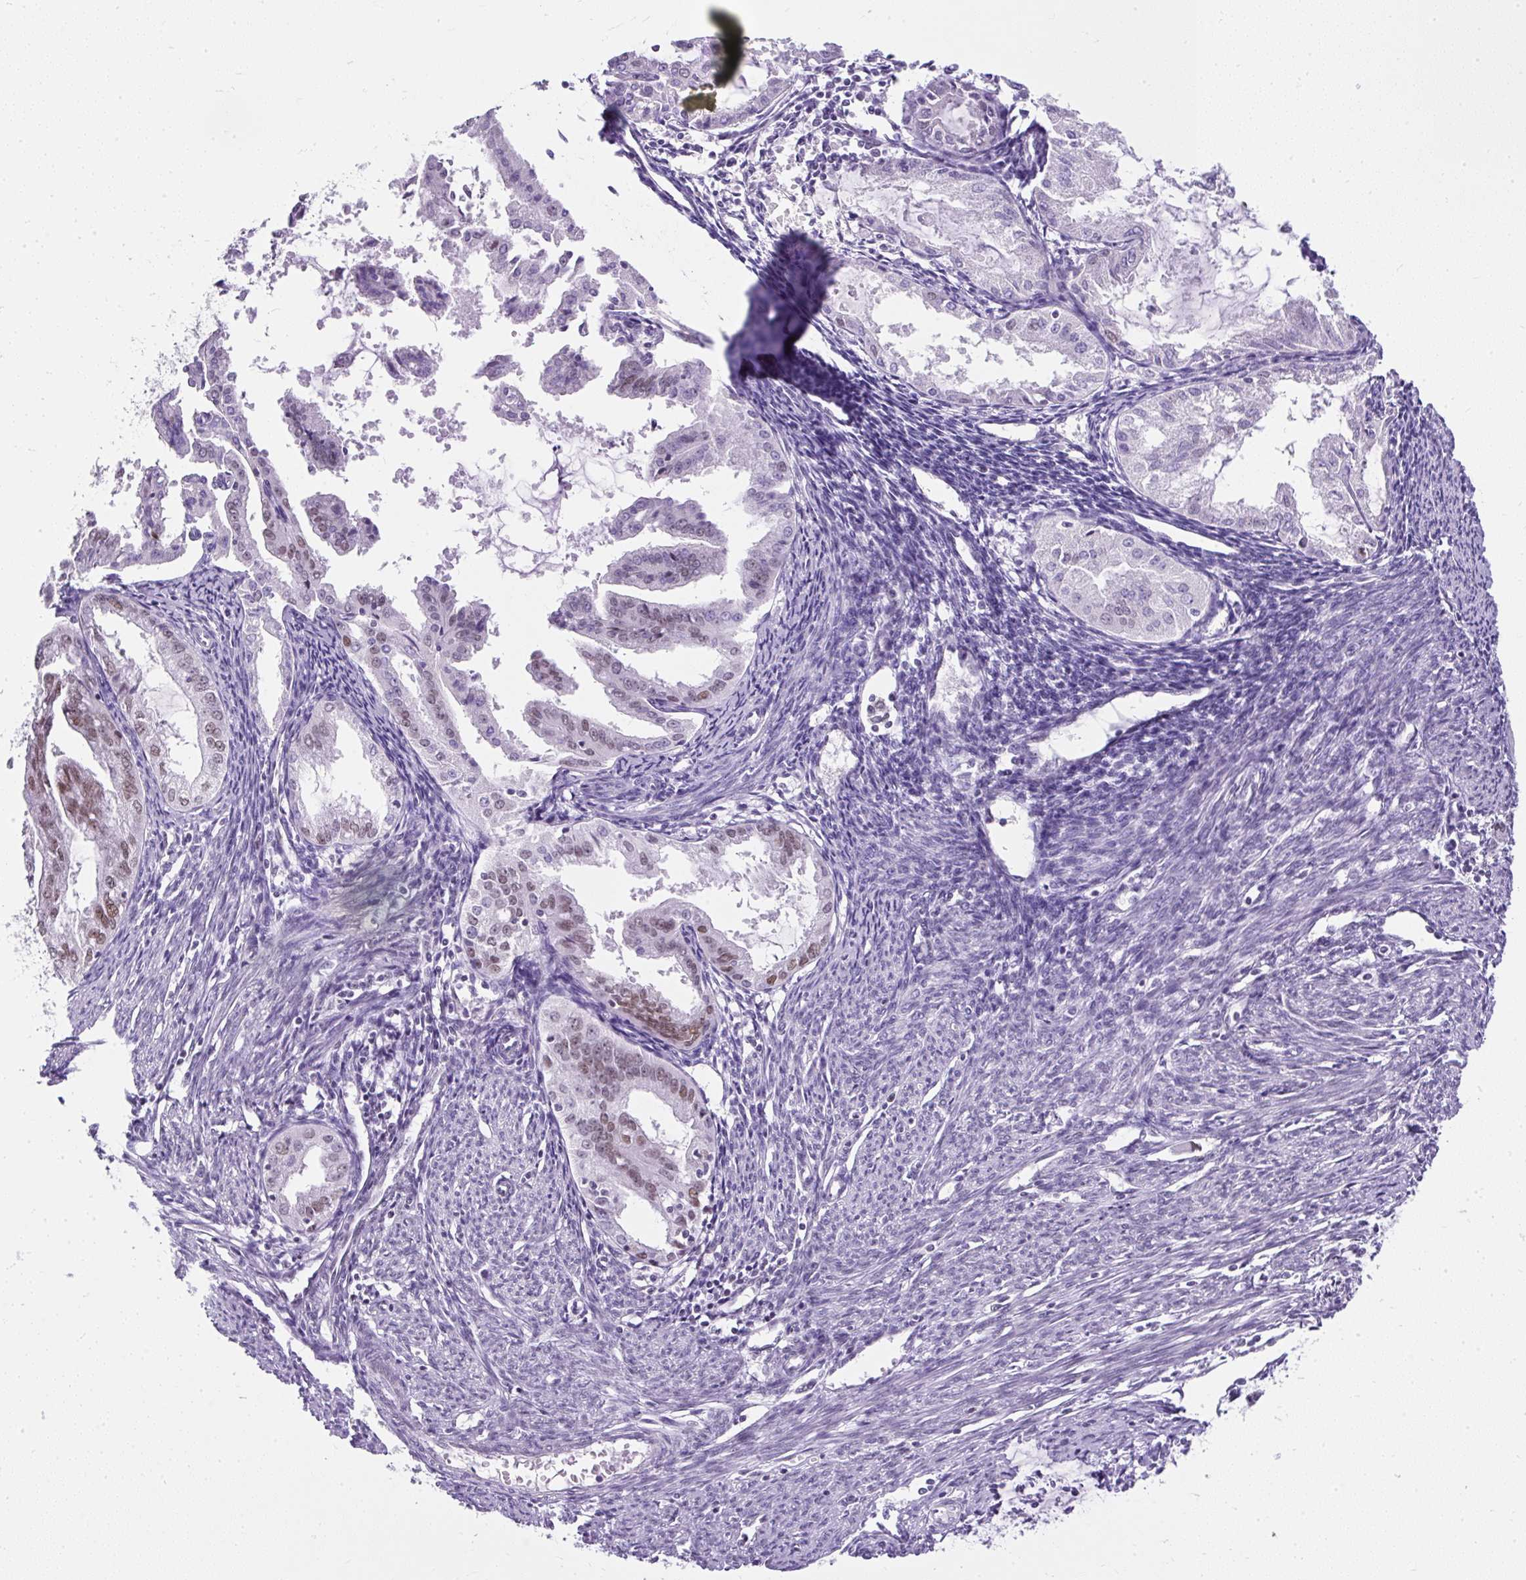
{"staining": {"intensity": "weak", "quantity": "<25%", "location": "nuclear"}, "tissue": "endometrial cancer", "cell_type": "Tumor cells", "image_type": "cancer", "snomed": [{"axis": "morphology", "description": "Adenocarcinoma, NOS"}, {"axis": "topography", "description": "Endometrium"}], "caption": "High power microscopy micrograph of an immunohistochemistry (IHC) photomicrograph of endometrial adenocarcinoma, revealing no significant expression in tumor cells.", "gene": "PLCXD2", "patient": {"sex": "female", "age": 70}}